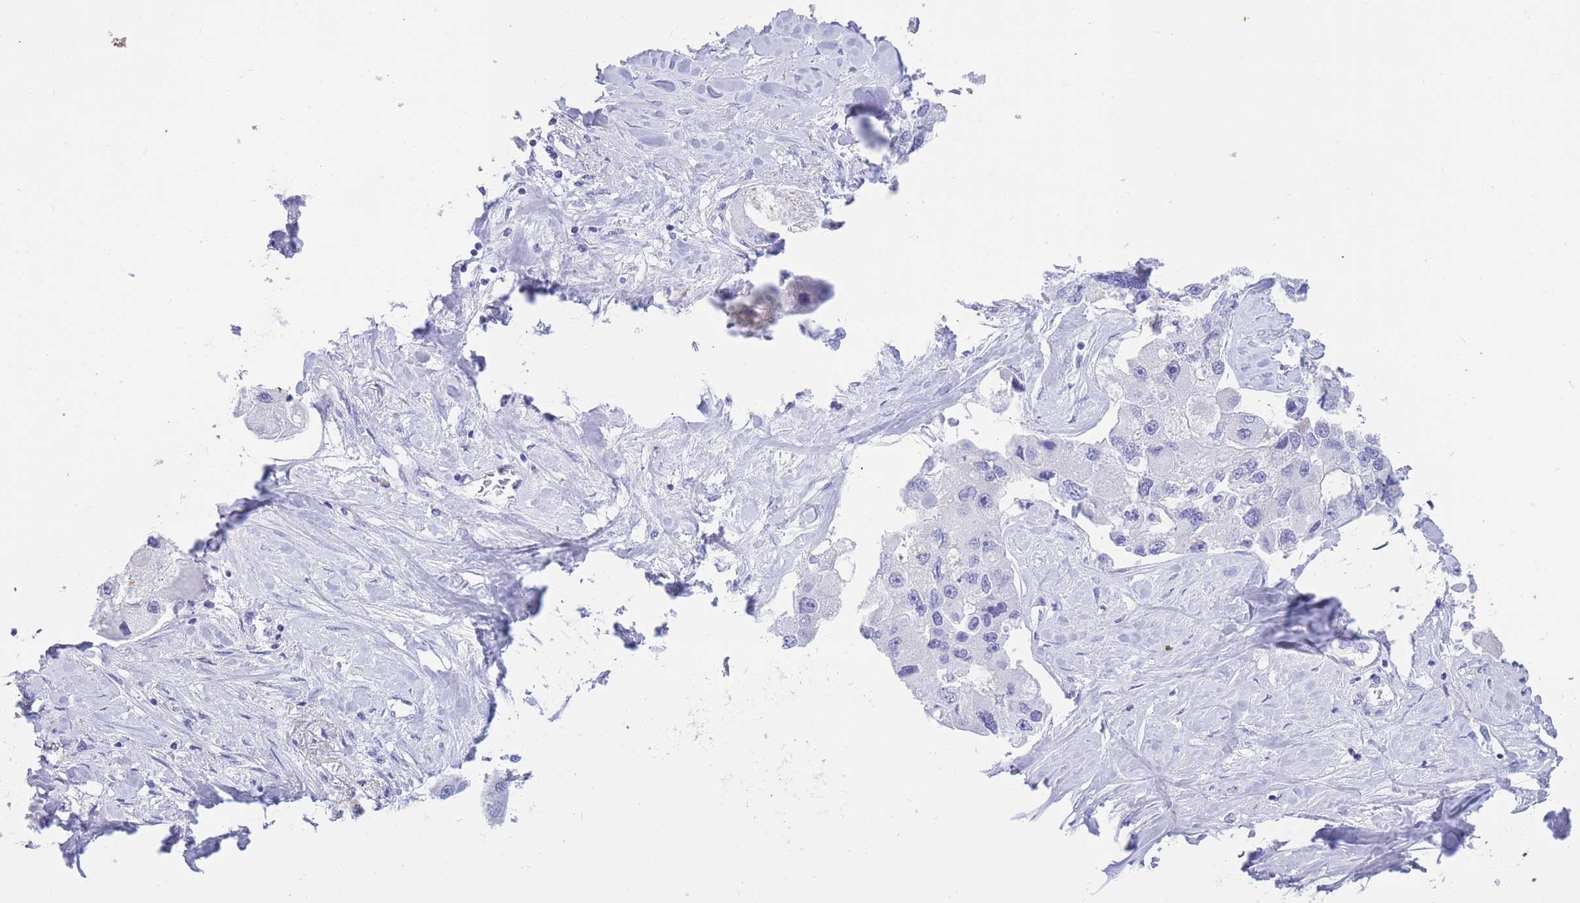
{"staining": {"intensity": "negative", "quantity": "none", "location": "none"}, "tissue": "lung cancer", "cell_type": "Tumor cells", "image_type": "cancer", "snomed": [{"axis": "morphology", "description": "Adenocarcinoma, NOS"}, {"axis": "topography", "description": "Lung"}], "caption": "Adenocarcinoma (lung) was stained to show a protein in brown. There is no significant positivity in tumor cells.", "gene": "SULT1A1", "patient": {"sex": "female", "age": 54}}